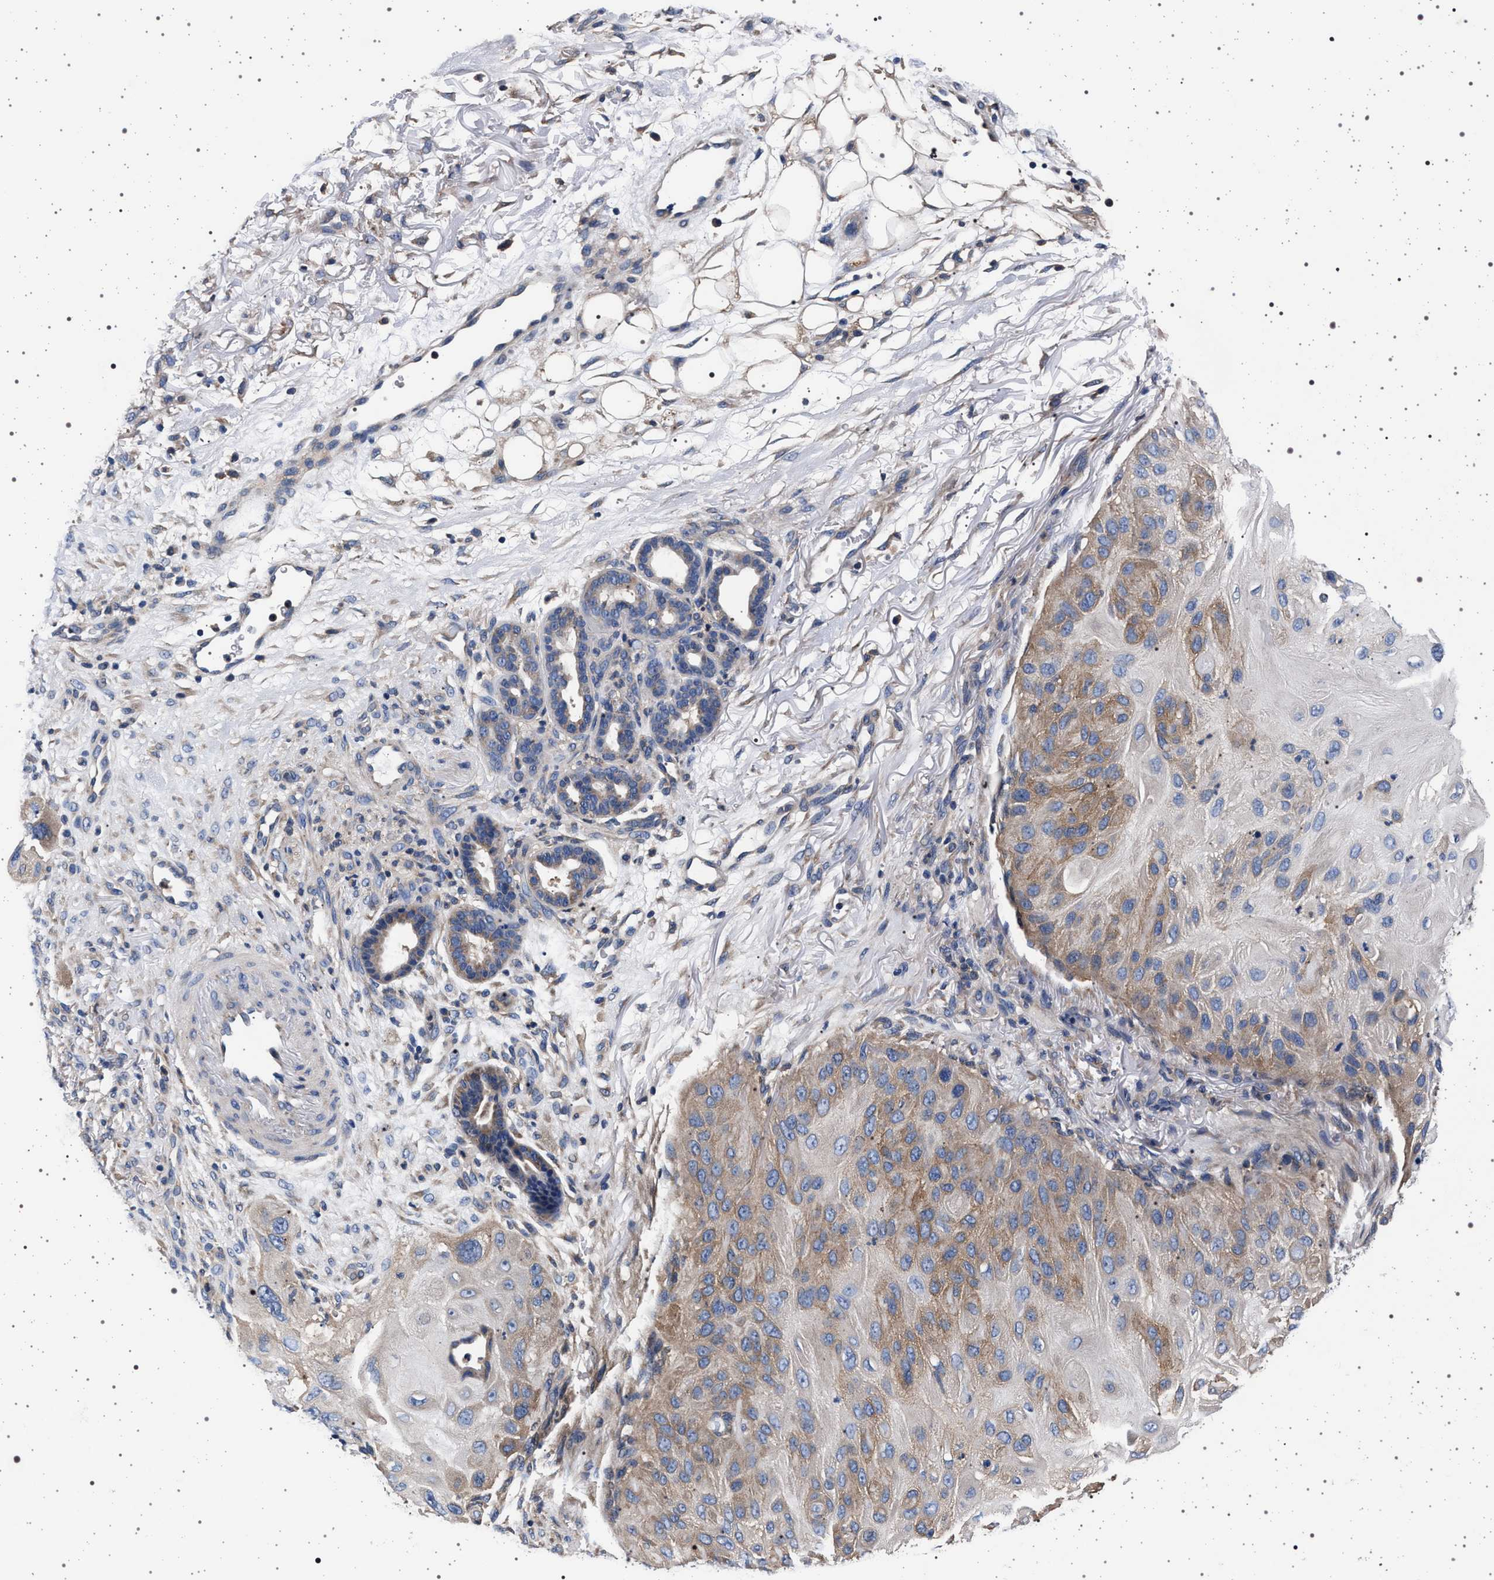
{"staining": {"intensity": "moderate", "quantity": "25%-75%", "location": "cytoplasmic/membranous"}, "tissue": "skin cancer", "cell_type": "Tumor cells", "image_type": "cancer", "snomed": [{"axis": "morphology", "description": "Squamous cell carcinoma, NOS"}, {"axis": "topography", "description": "Skin"}], "caption": "Squamous cell carcinoma (skin) stained with IHC reveals moderate cytoplasmic/membranous staining in about 25%-75% of tumor cells.", "gene": "MAP3K2", "patient": {"sex": "female", "age": 77}}